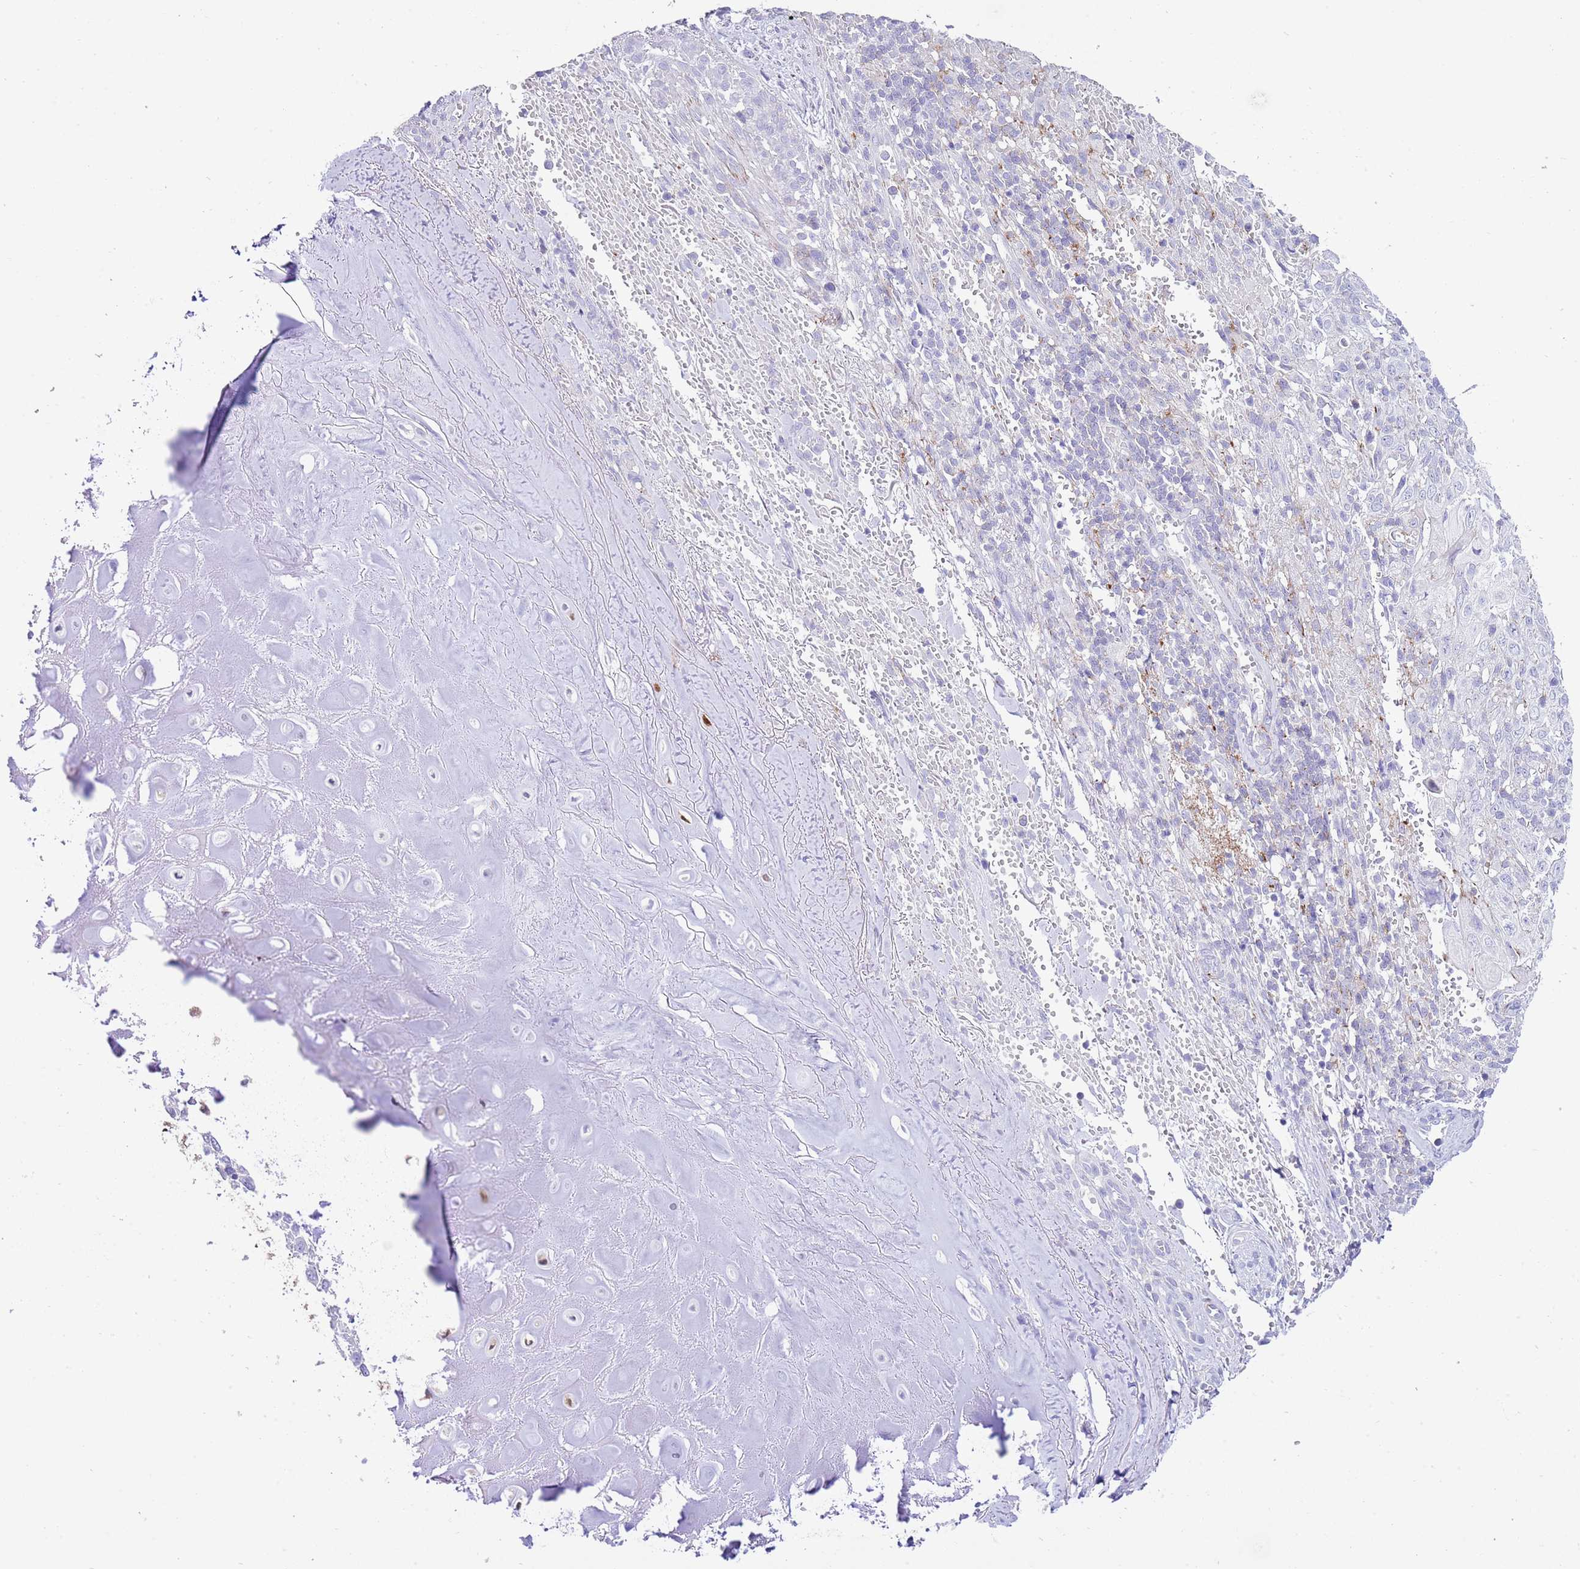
{"staining": {"intensity": "negative", "quantity": "none", "location": "none"}, "tissue": "skin cancer", "cell_type": "Tumor cells", "image_type": "cancer", "snomed": [{"axis": "morphology", "description": "Normal tissue, NOS"}, {"axis": "morphology", "description": "Squamous cell carcinoma, NOS"}, {"axis": "topography", "description": "Skin"}, {"axis": "topography", "description": "Cartilage tissue"}], "caption": "IHC photomicrograph of neoplastic tissue: human skin cancer stained with DAB (3,3'-diaminobenzidine) demonstrates no significant protein staining in tumor cells.", "gene": "ALDH3A1", "patient": {"sex": "female", "age": 79}}